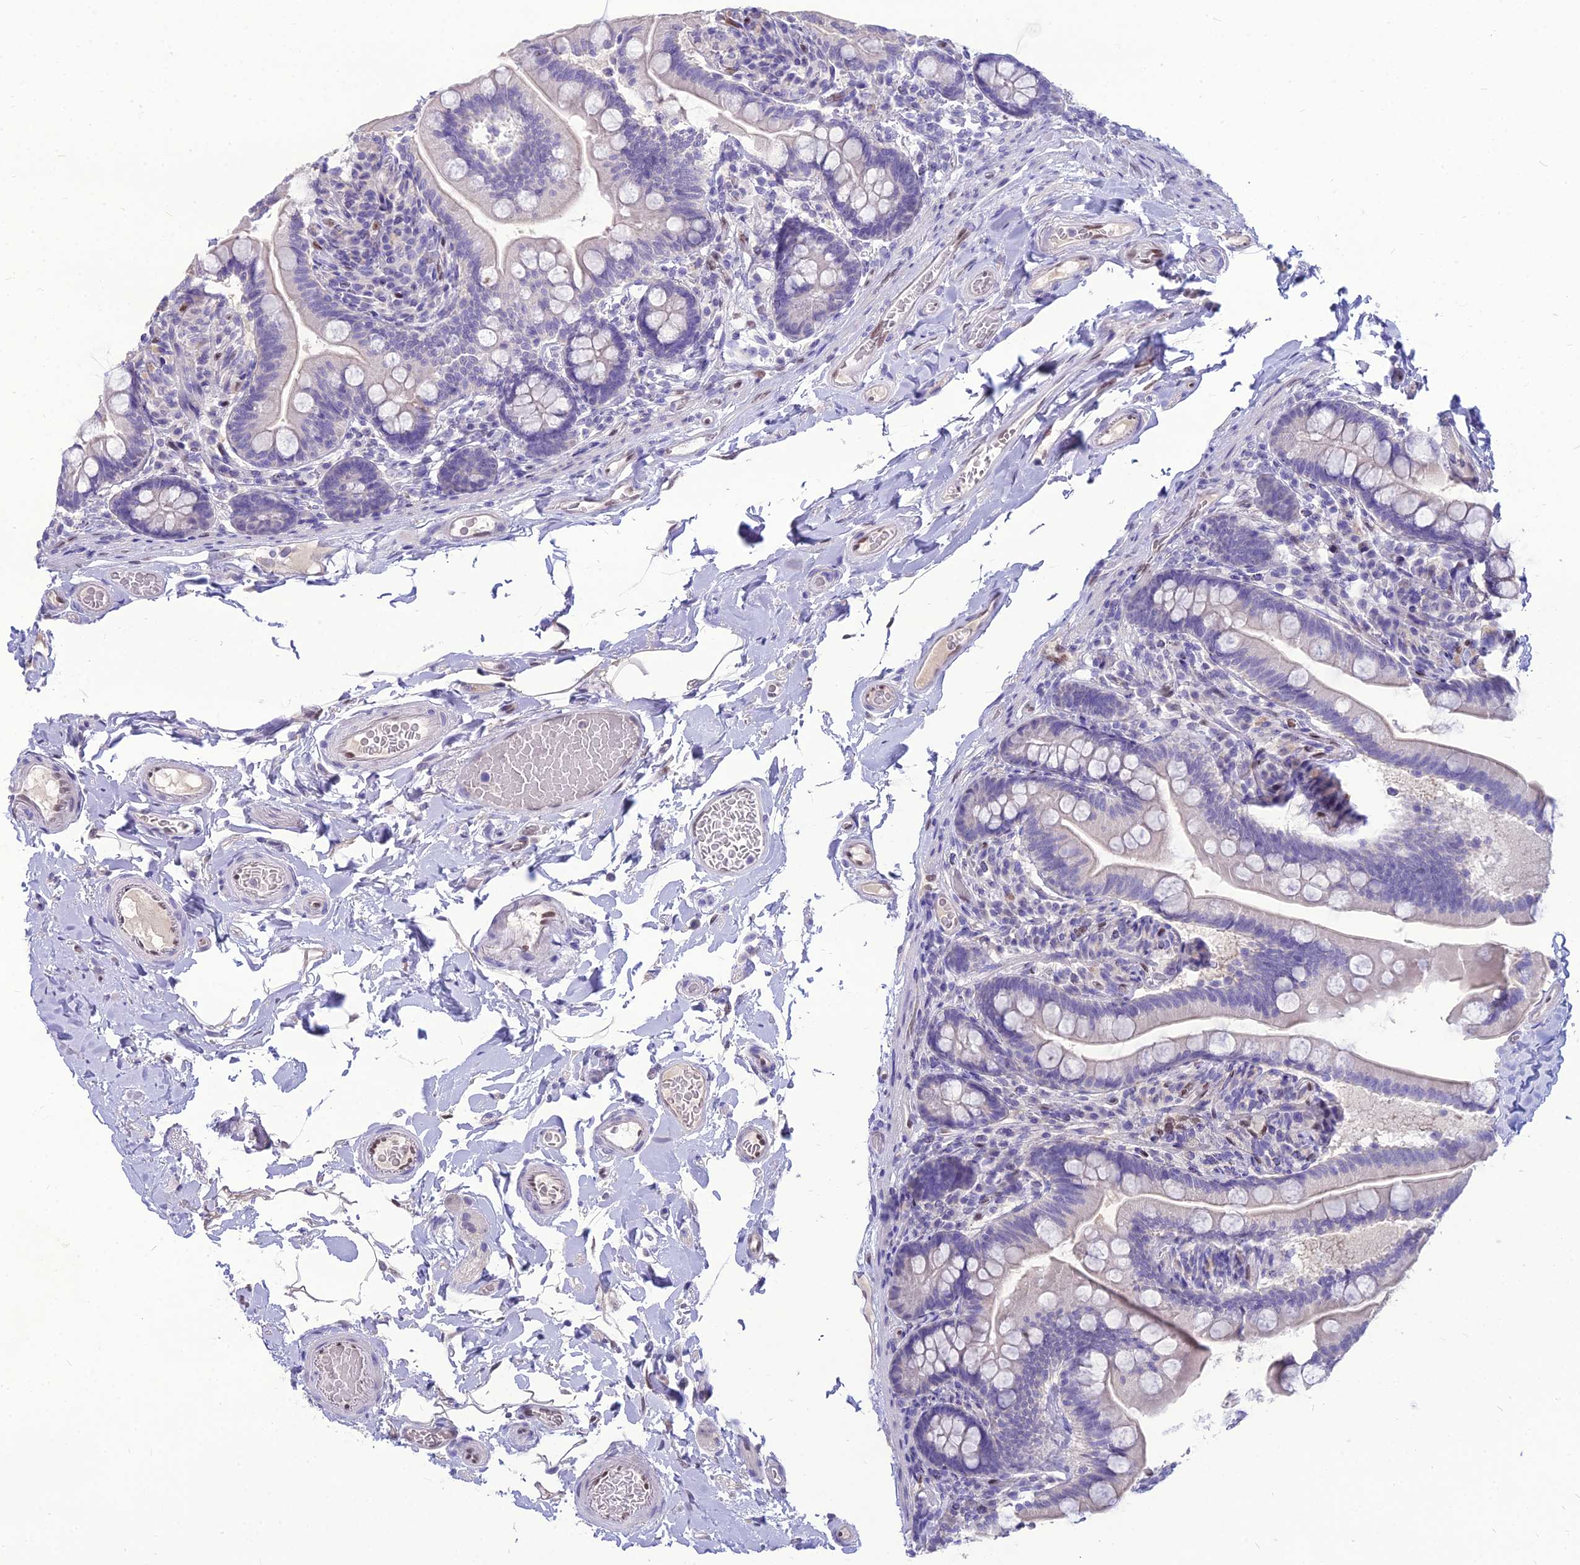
{"staining": {"intensity": "negative", "quantity": "none", "location": "none"}, "tissue": "small intestine", "cell_type": "Glandular cells", "image_type": "normal", "snomed": [{"axis": "morphology", "description": "Normal tissue, NOS"}, {"axis": "topography", "description": "Small intestine"}], "caption": "Immunohistochemistry histopathology image of benign small intestine stained for a protein (brown), which displays no expression in glandular cells.", "gene": "NOVA2", "patient": {"sex": "female", "age": 64}}